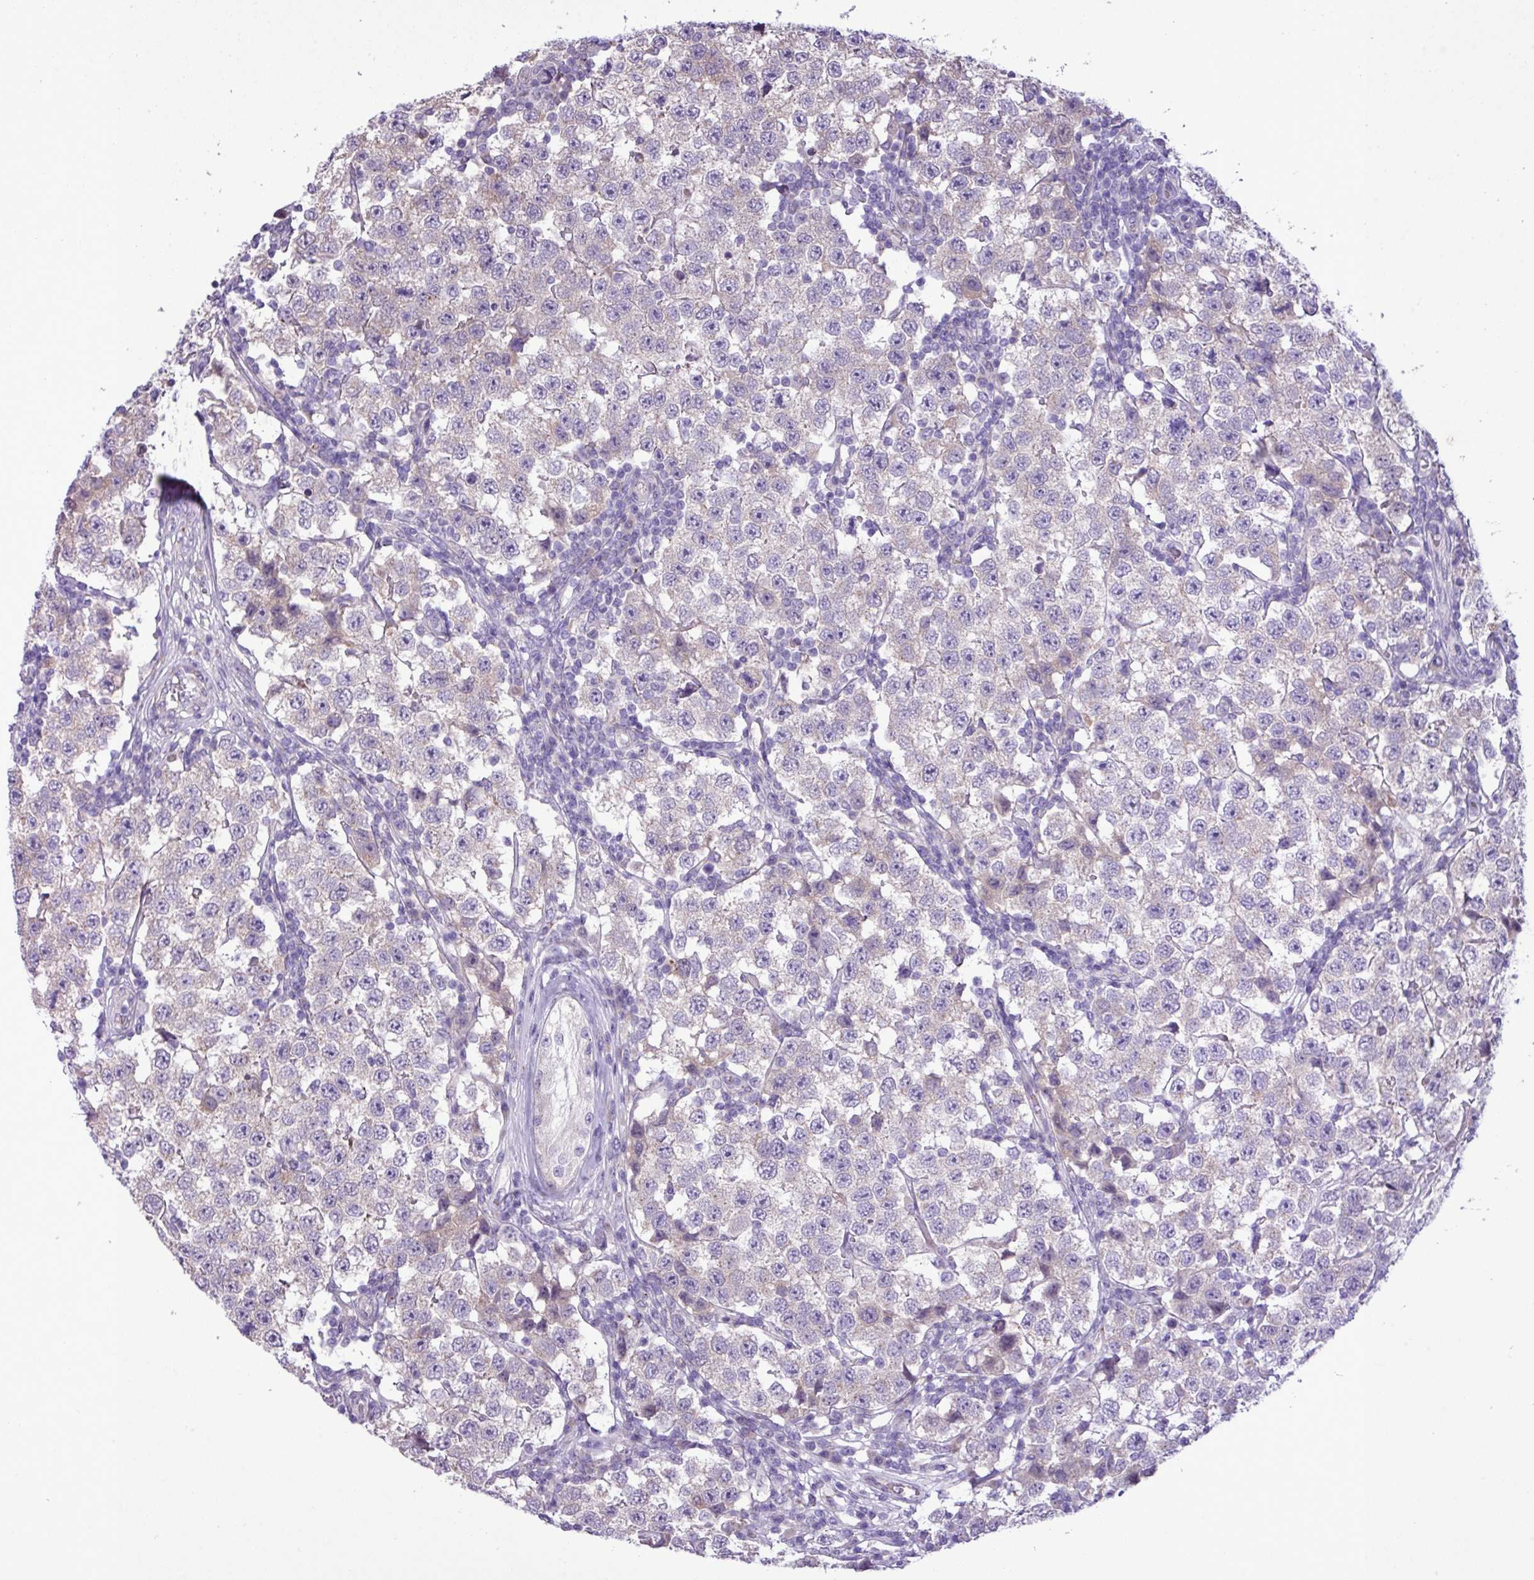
{"staining": {"intensity": "negative", "quantity": "none", "location": "none"}, "tissue": "testis cancer", "cell_type": "Tumor cells", "image_type": "cancer", "snomed": [{"axis": "morphology", "description": "Seminoma, NOS"}, {"axis": "topography", "description": "Testis"}], "caption": "High power microscopy micrograph of an immunohistochemistry image of testis cancer, revealing no significant staining in tumor cells. (DAB immunohistochemistry (IHC) visualized using brightfield microscopy, high magnification).", "gene": "SPINK8", "patient": {"sex": "male", "age": 34}}